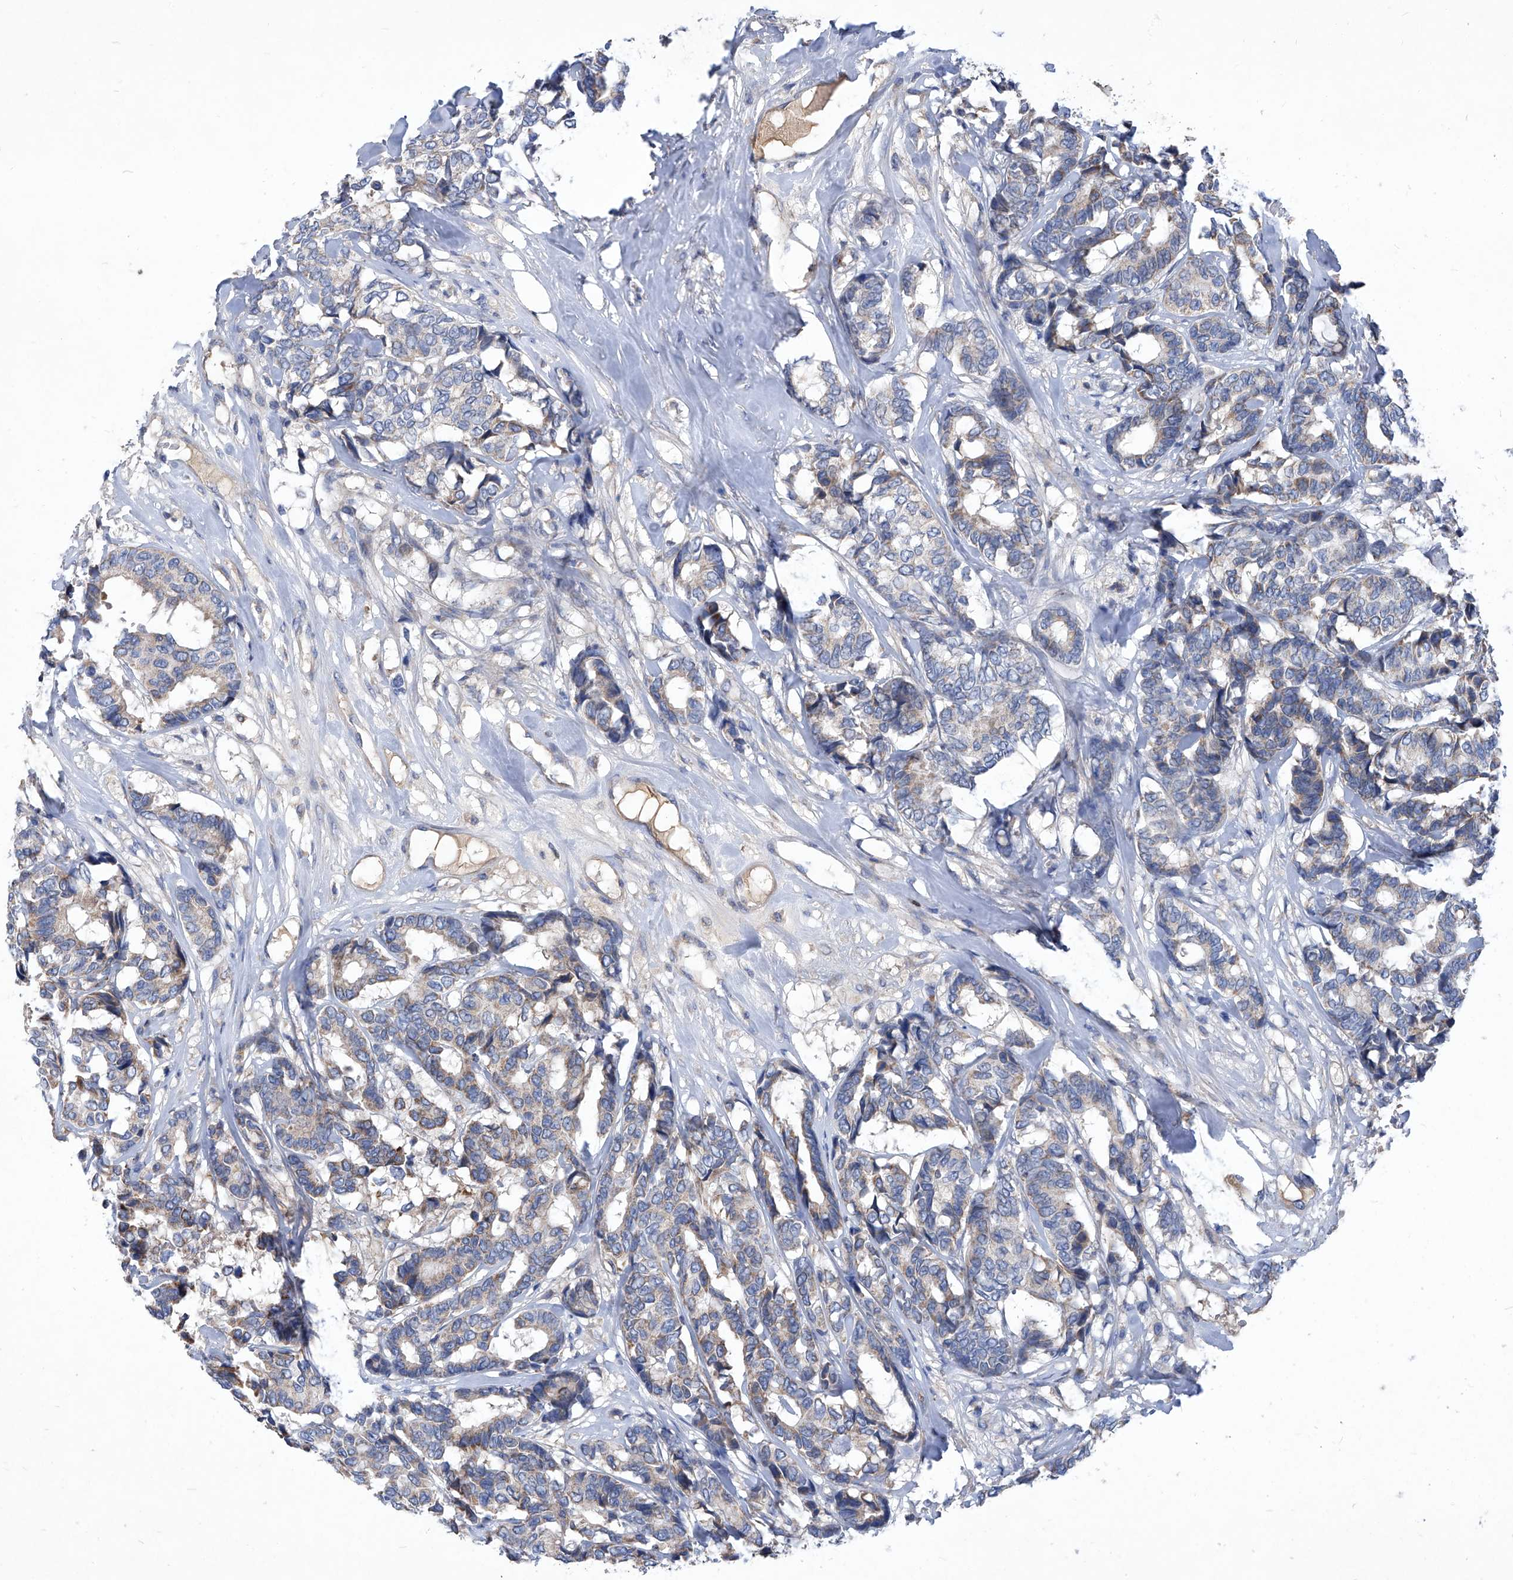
{"staining": {"intensity": "weak", "quantity": "<25%", "location": "cytoplasmic/membranous"}, "tissue": "breast cancer", "cell_type": "Tumor cells", "image_type": "cancer", "snomed": [{"axis": "morphology", "description": "Duct carcinoma"}, {"axis": "topography", "description": "Breast"}], "caption": "A histopathology image of human breast cancer (infiltrating ductal carcinoma) is negative for staining in tumor cells.", "gene": "EPHA8", "patient": {"sex": "female", "age": 87}}